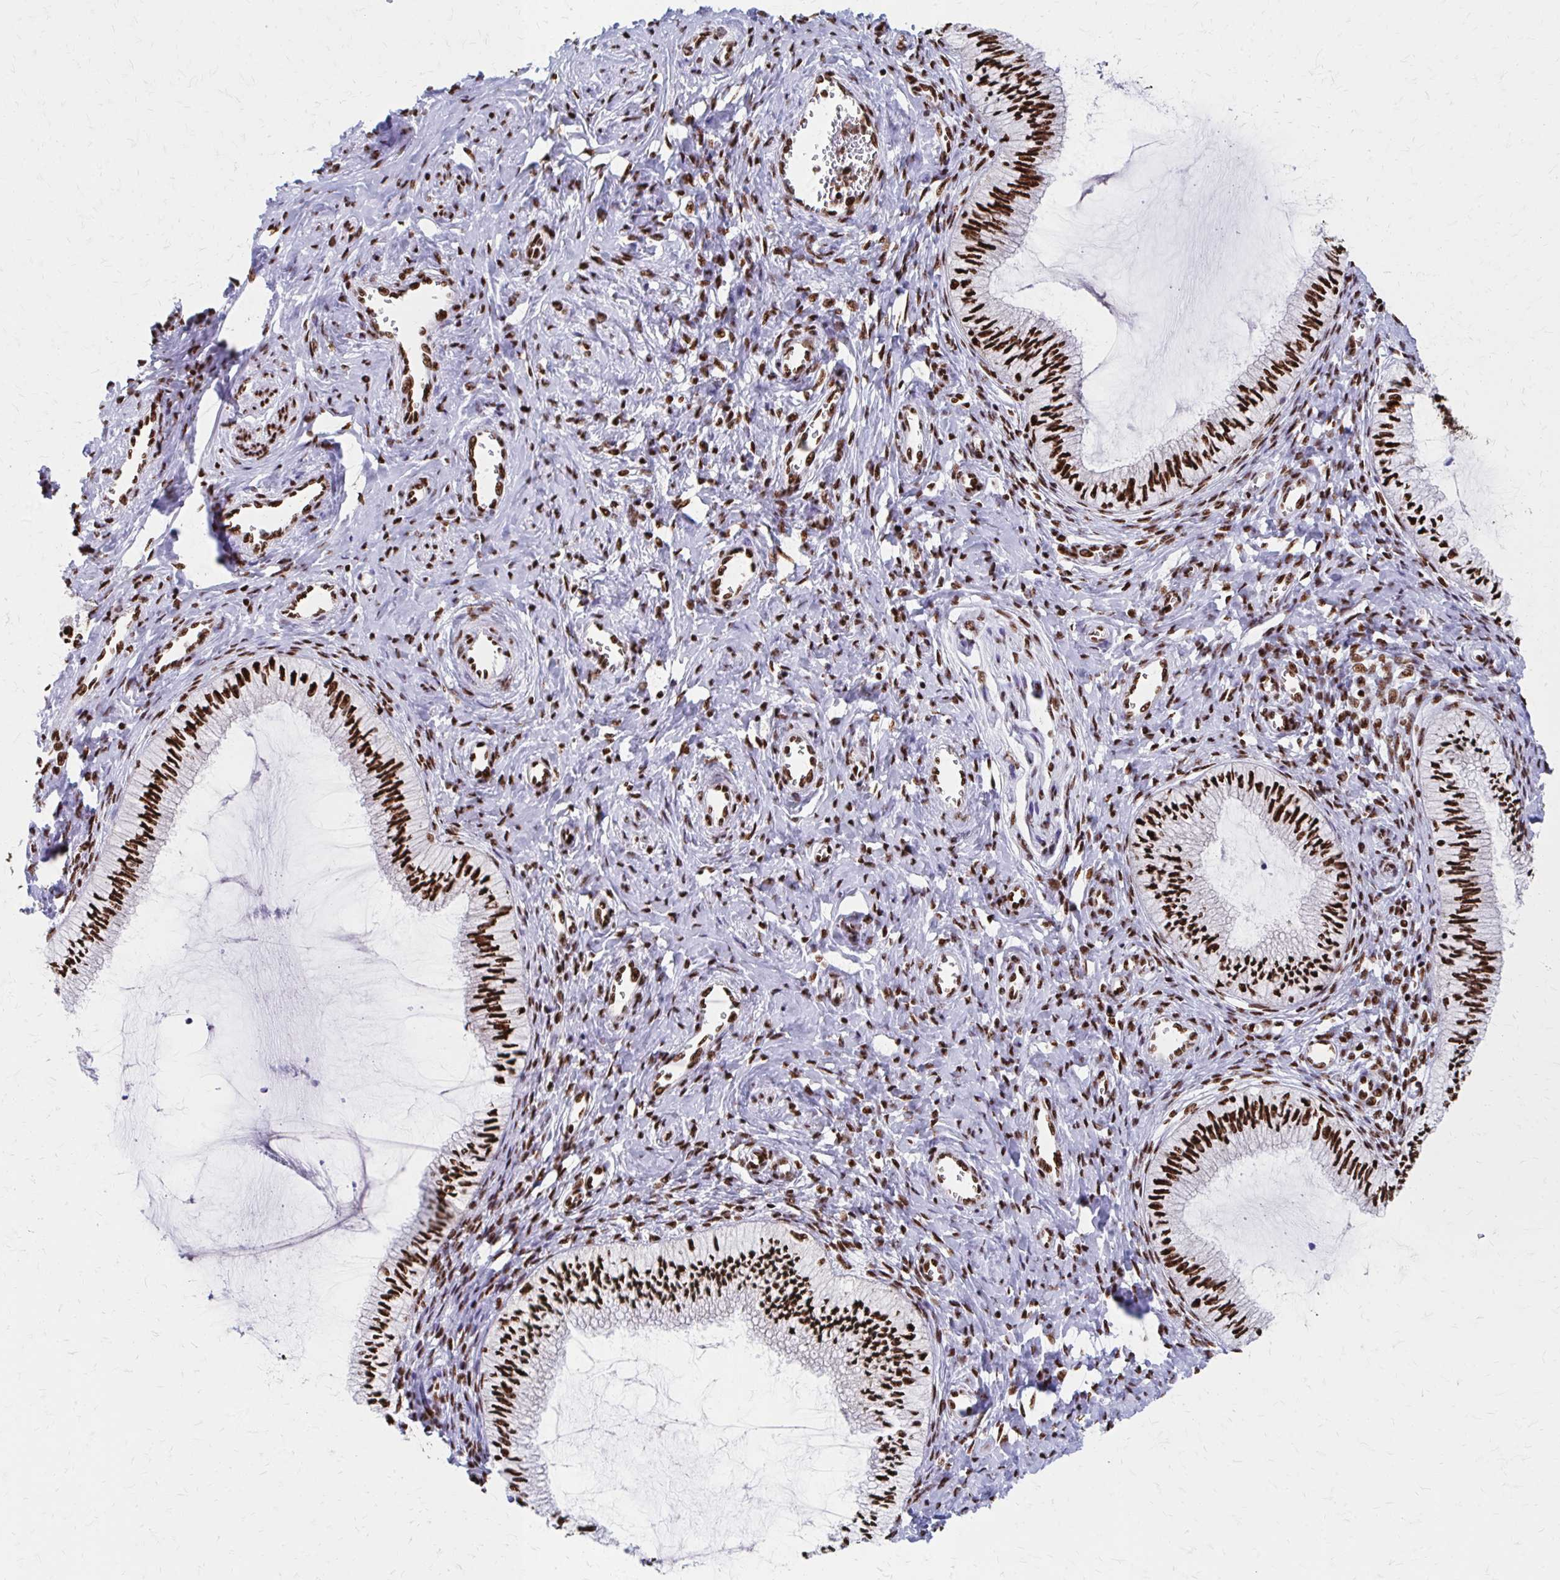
{"staining": {"intensity": "strong", "quantity": ">75%", "location": "nuclear"}, "tissue": "cervix", "cell_type": "Glandular cells", "image_type": "normal", "snomed": [{"axis": "morphology", "description": "Normal tissue, NOS"}, {"axis": "topography", "description": "Cervix"}], "caption": "This is a histology image of immunohistochemistry (IHC) staining of normal cervix, which shows strong expression in the nuclear of glandular cells.", "gene": "CNKSR3", "patient": {"sex": "female", "age": 24}}